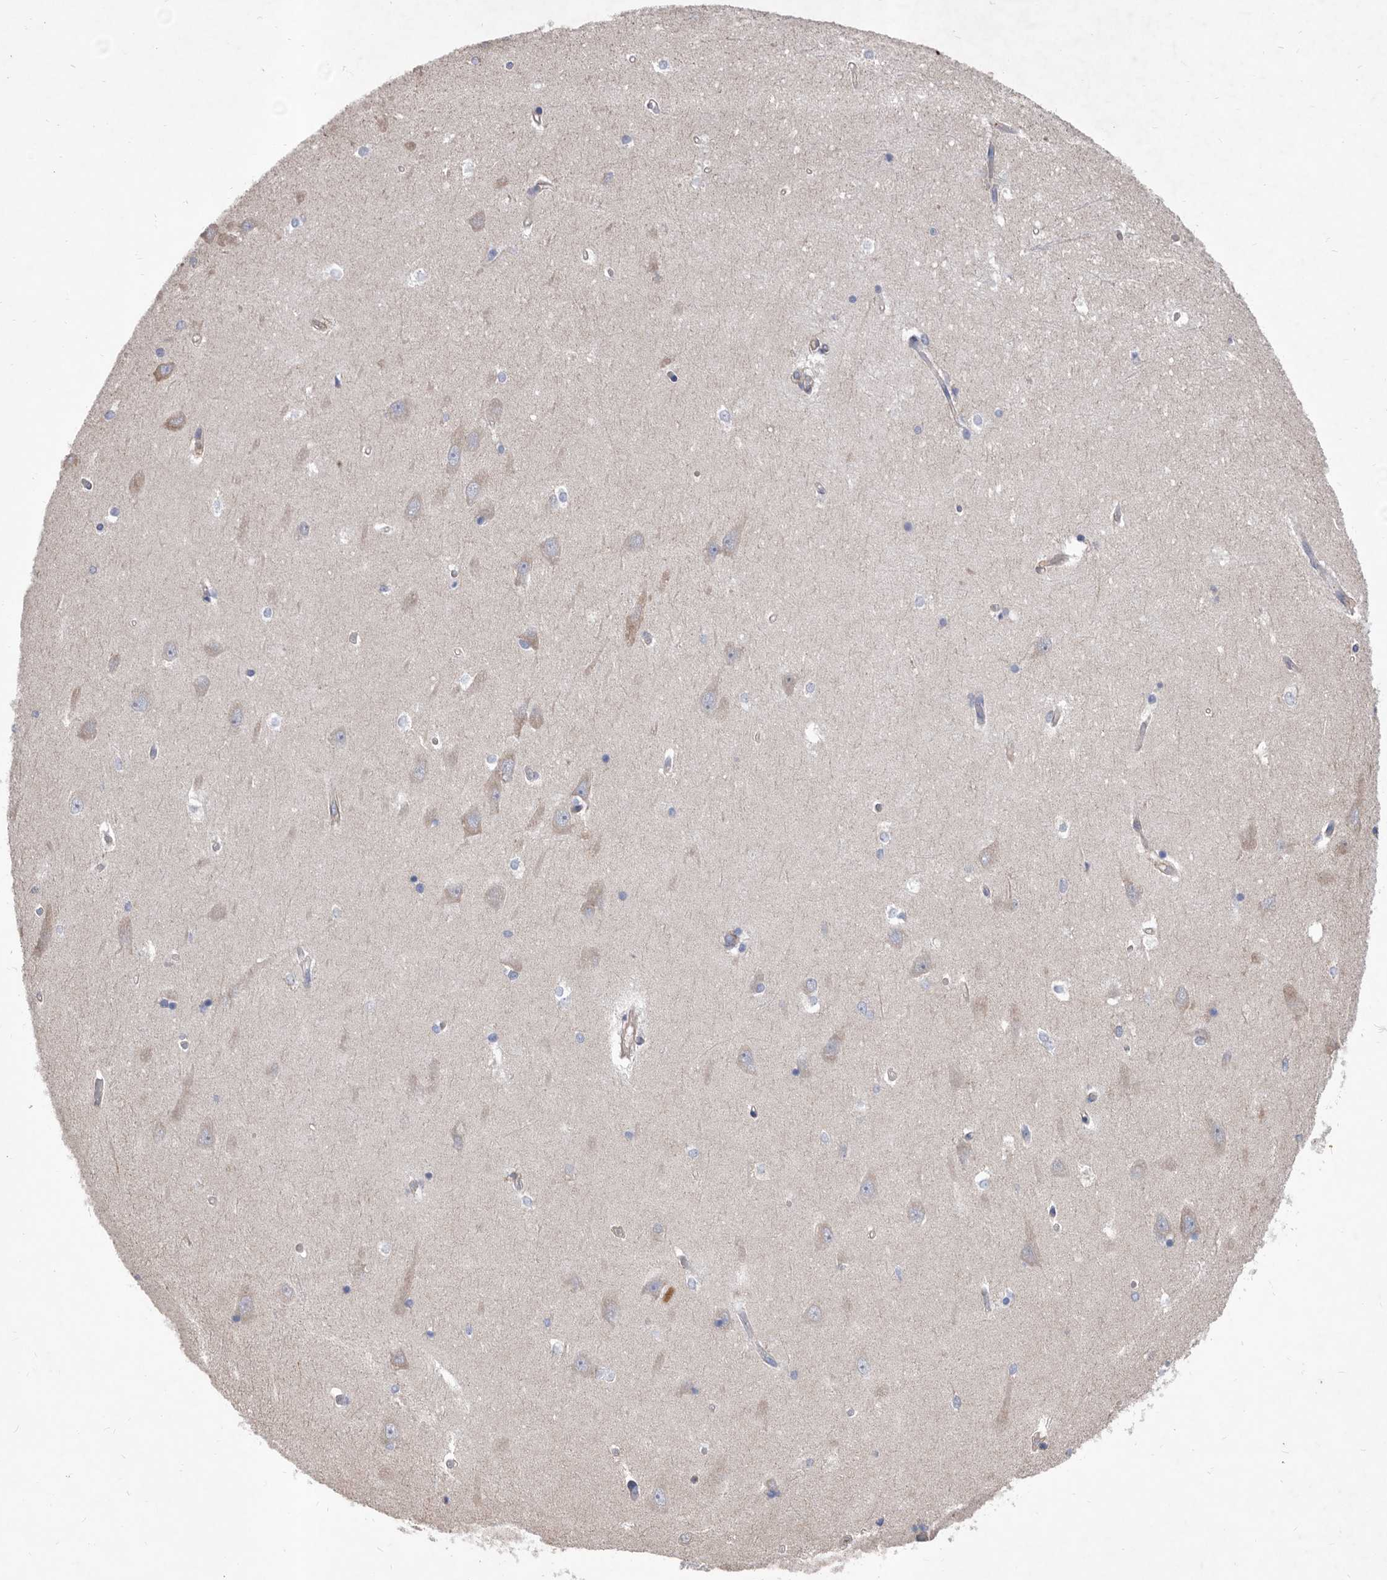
{"staining": {"intensity": "negative", "quantity": "none", "location": "none"}, "tissue": "hippocampus", "cell_type": "Glial cells", "image_type": "normal", "snomed": [{"axis": "morphology", "description": "Normal tissue, NOS"}, {"axis": "topography", "description": "Hippocampus"}], "caption": "Immunohistochemical staining of benign human hippocampus reveals no significant staining in glial cells. The staining was performed using DAB to visualize the protein expression in brown, while the nuclei were stained in blue with hematoxylin (Magnification: 20x).", "gene": "ATP13A3", "patient": {"sex": "male", "age": 45}}